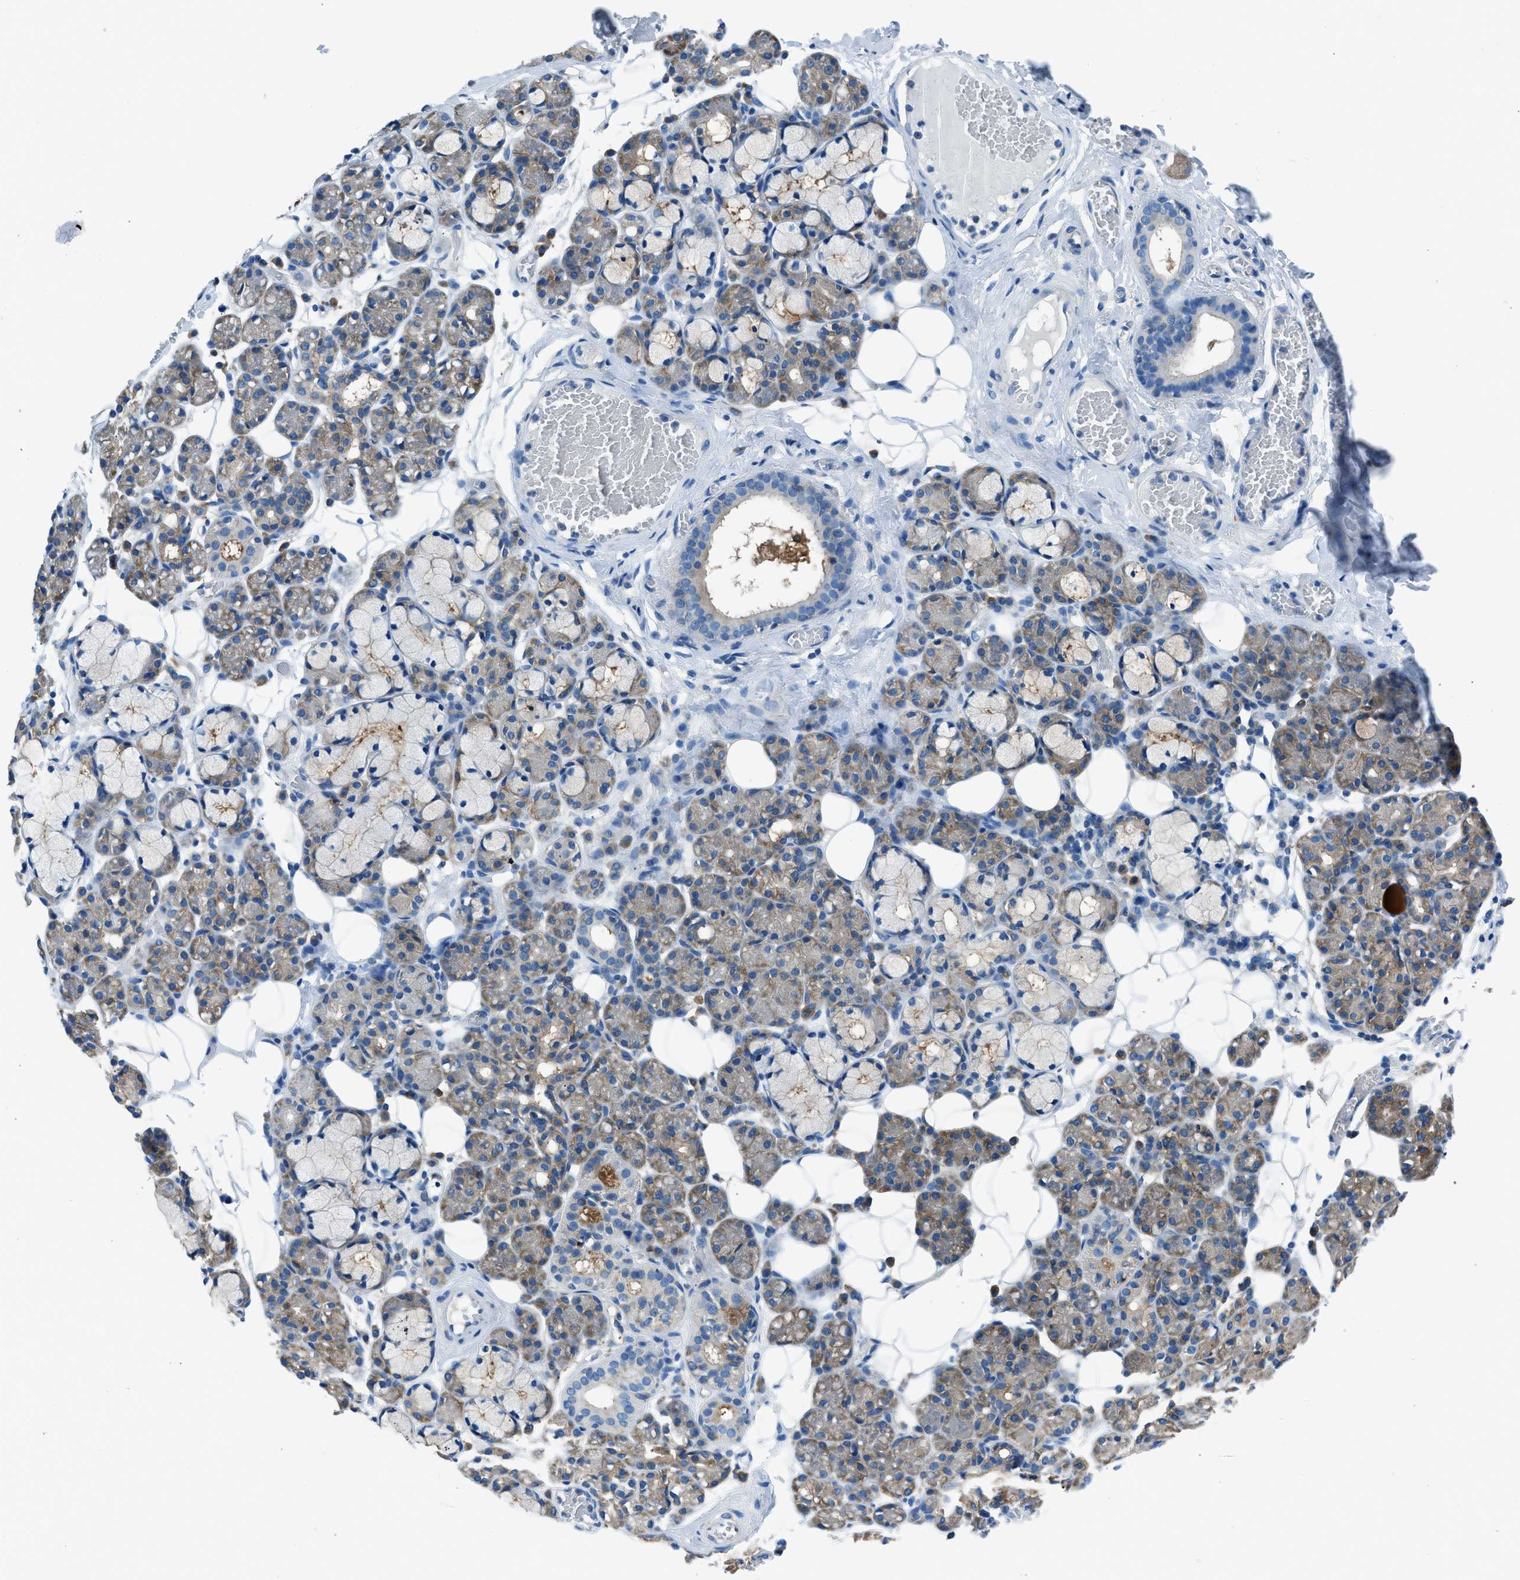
{"staining": {"intensity": "weak", "quantity": "25%-75%", "location": "cytoplasmic/membranous"}, "tissue": "salivary gland", "cell_type": "Glandular cells", "image_type": "normal", "snomed": [{"axis": "morphology", "description": "Normal tissue, NOS"}, {"axis": "topography", "description": "Salivary gland"}], "caption": "IHC image of benign salivary gland: salivary gland stained using immunohistochemistry (IHC) exhibits low levels of weak protein expression localized specifically in the cytoplasmic/membranous of glandular cells, appearing as a cytoplasmic/membranous brown color.", "gene": "SARS1", "patient": {"sex": "male", "age": 63}}